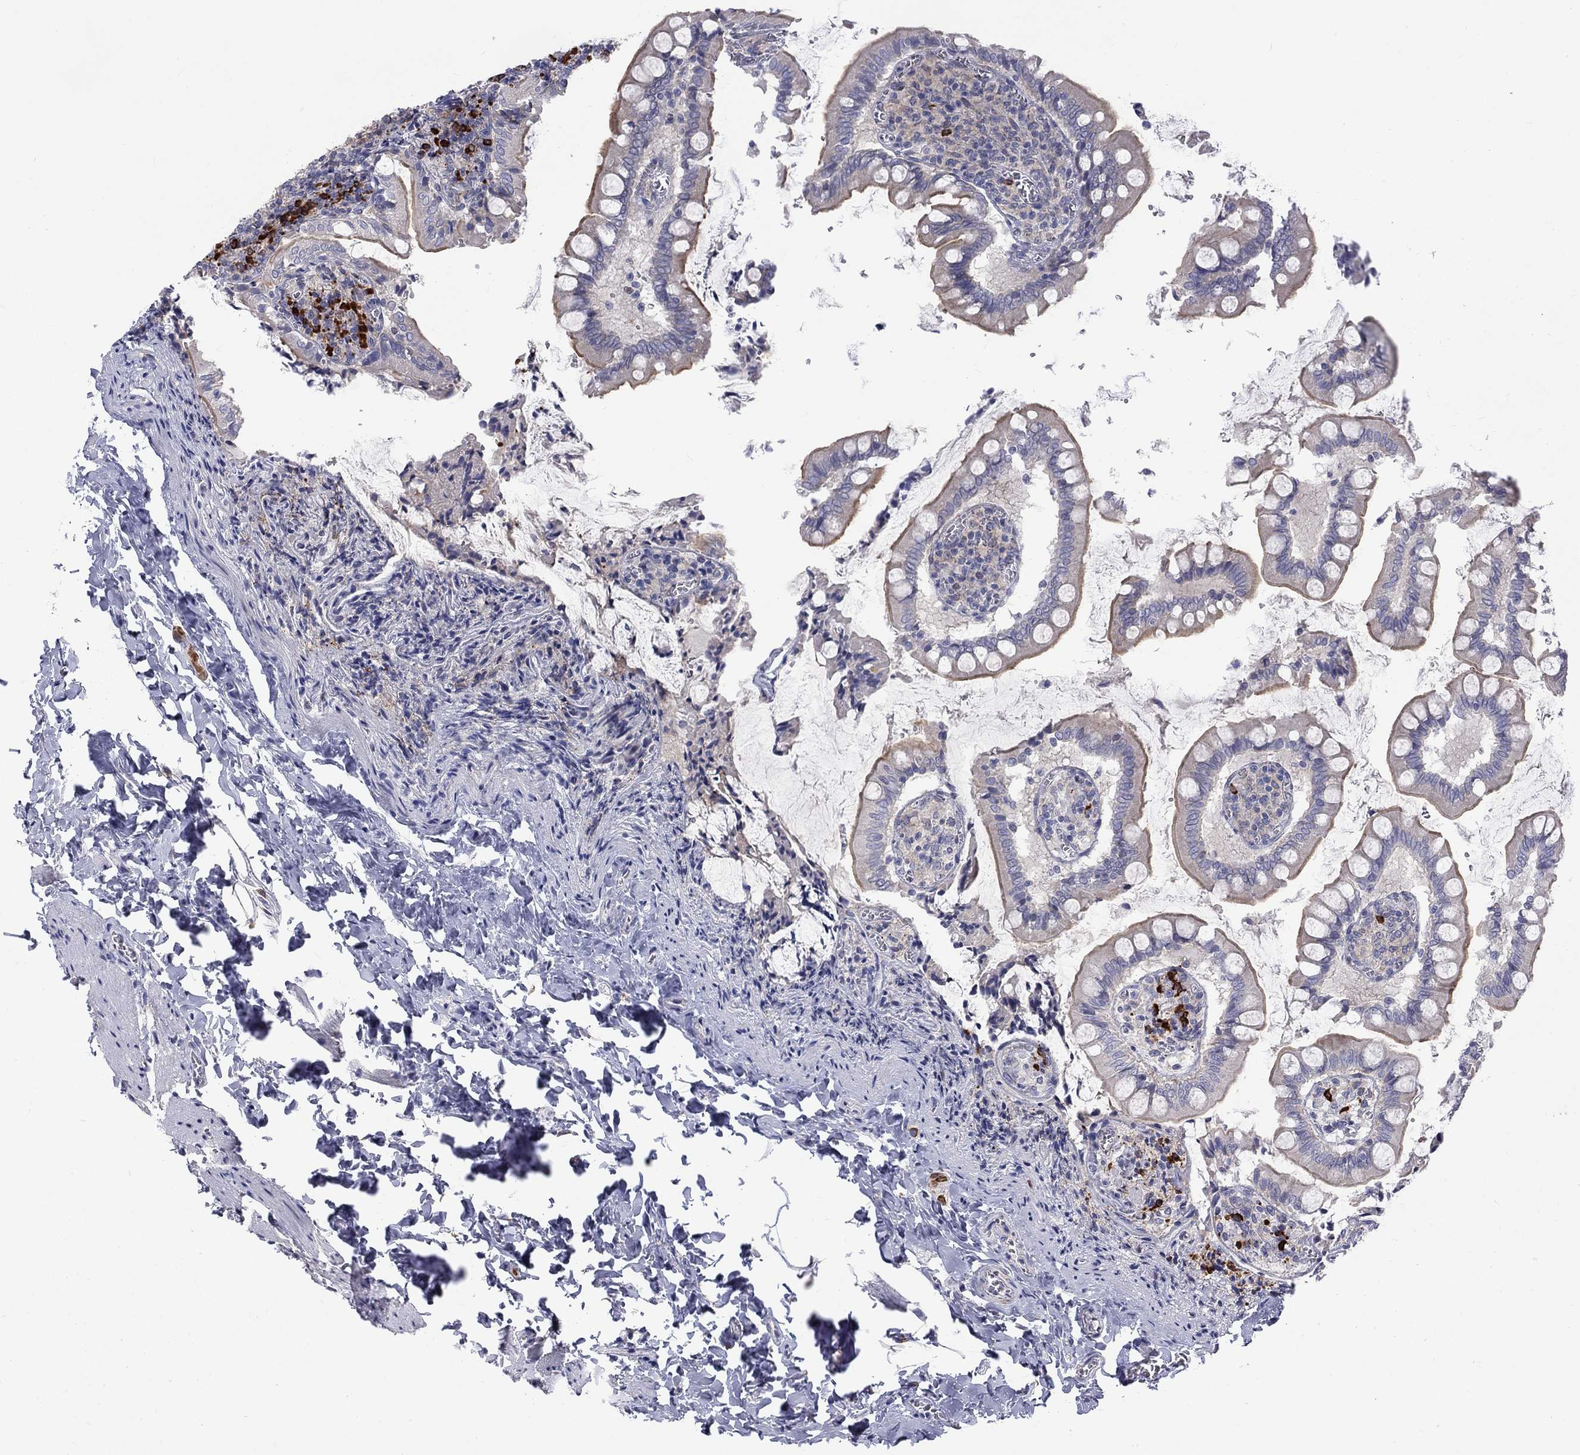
{"staining": {"intensity": "negative", "quantity": "none", "location": "none"}, "tissue": "small intestine", "cell_type": "Glandular cells", "image_type": "normal", "snomed": [{"axis": "morphology", "description": "Normal tissue, NOS"}, {"axis": "topography", "description": "Small intestine"}], "caption": "An immunohistochemistry histopathology image of normal small intestine is shown. There is no staining in glandular cells of small intestine. Brightfield microscopy of IHC stained with DAB (3,3'-diaminobenzidine) (brown) and hematoxylin (blue), captured at high magnification.", "gene": "PABPC4", "patient": {"sex": "female", "age": 56}}